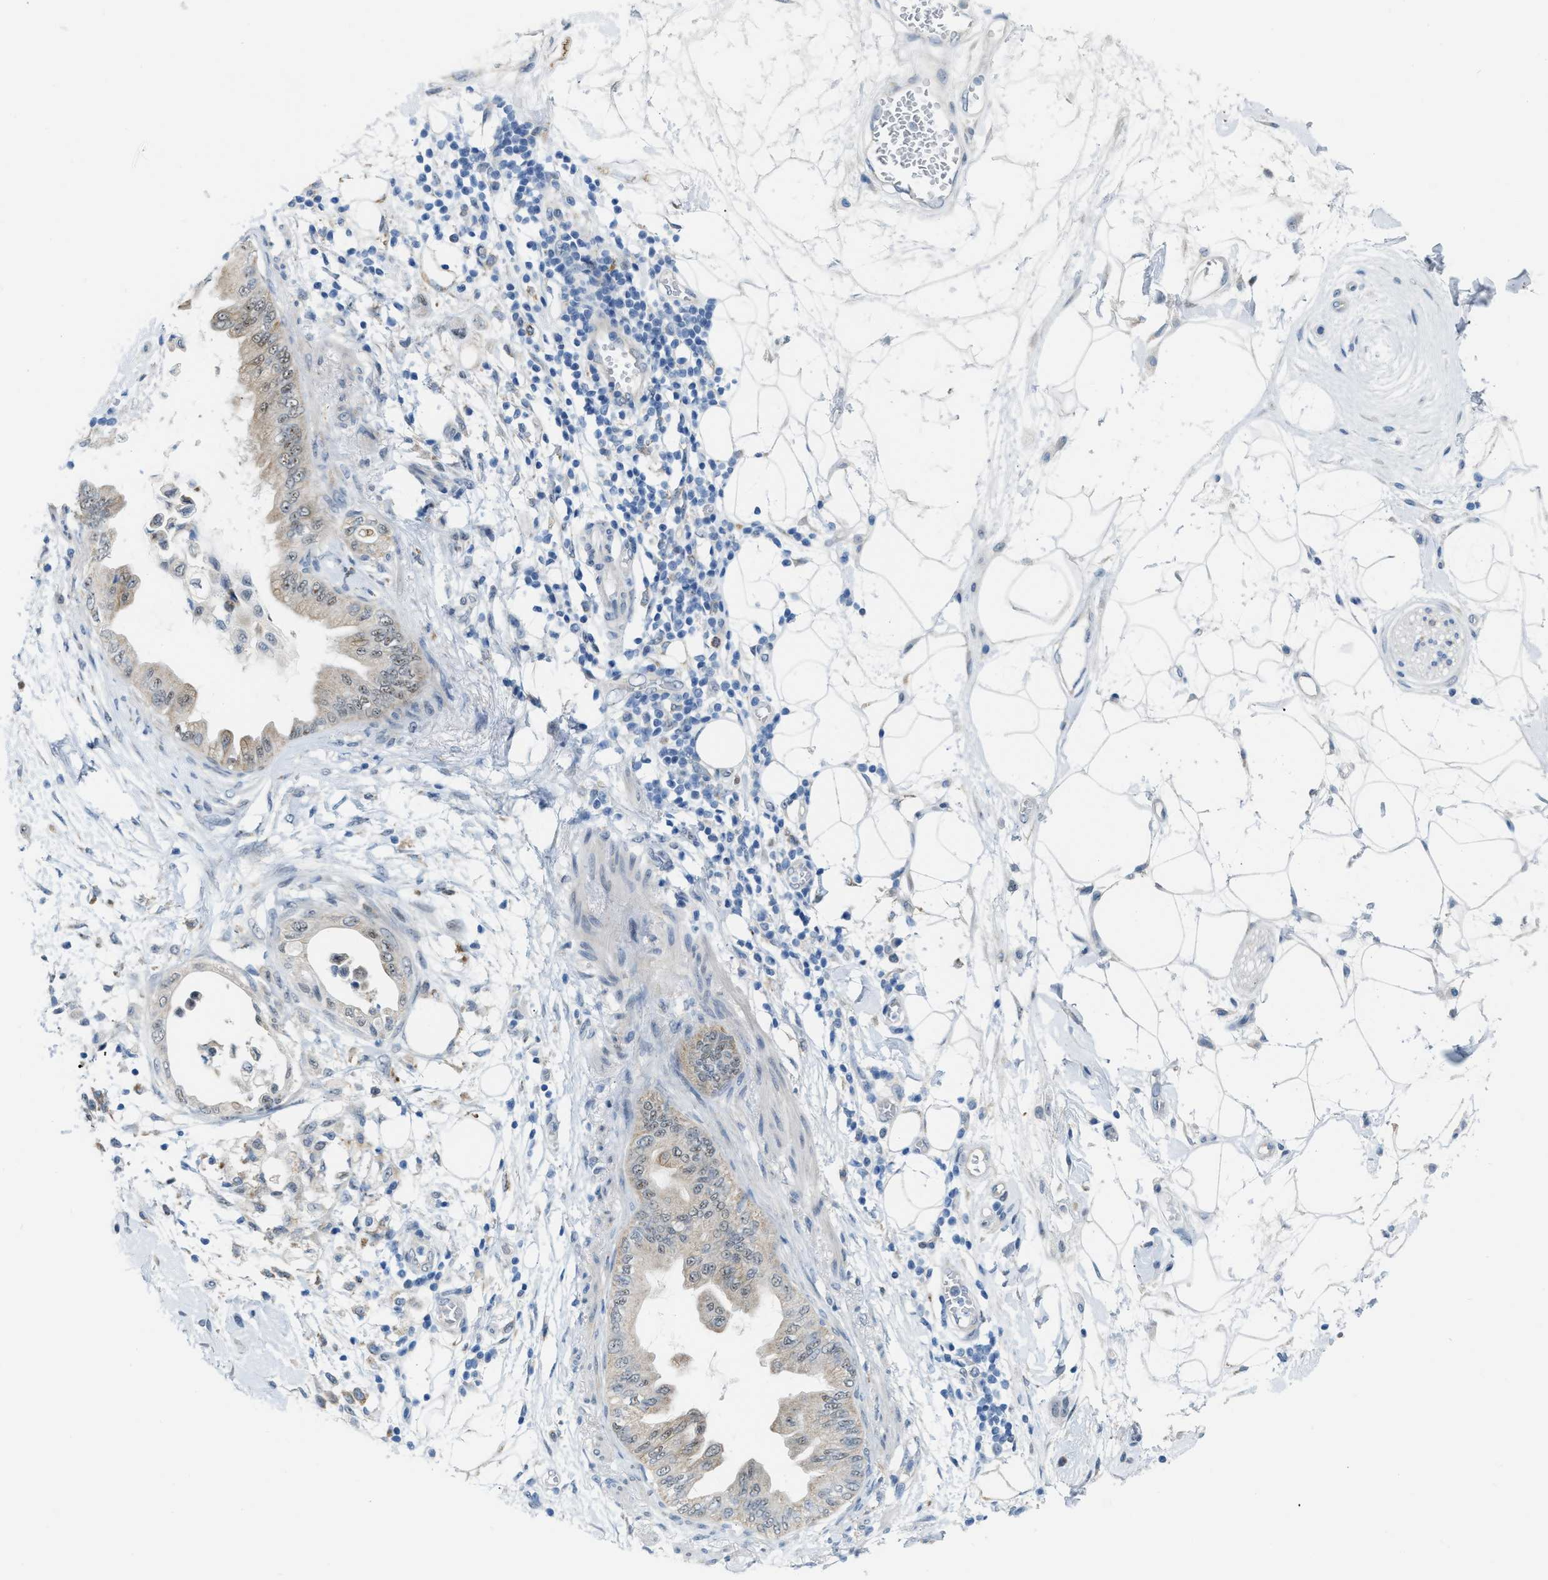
{"staining": {"intensity": "negative", "quantity": "none", "location": "none"}, "tissue": "adipose tissue", "cell_type": "Adipocytes", "image_type": "normal", "snomed": [{"axis": "morphology", "description": "Normal tissue, NOS"}, {"axis": "morphology", "description": "Adenocarcinoma, NOS"}, {"axis": "topography", "description": "Duodenum"}, {"axis": "topography", "description": "Peripheral nerve tissue"}], "caption": "This image is of normal adipose tissue stained with IHC to label a protein in brown with the nuclei are counter-stained blue. There is no positivity in adipocytes.", "gene": "PHRF1", "patient": {"sex": "female", "age": 60}}